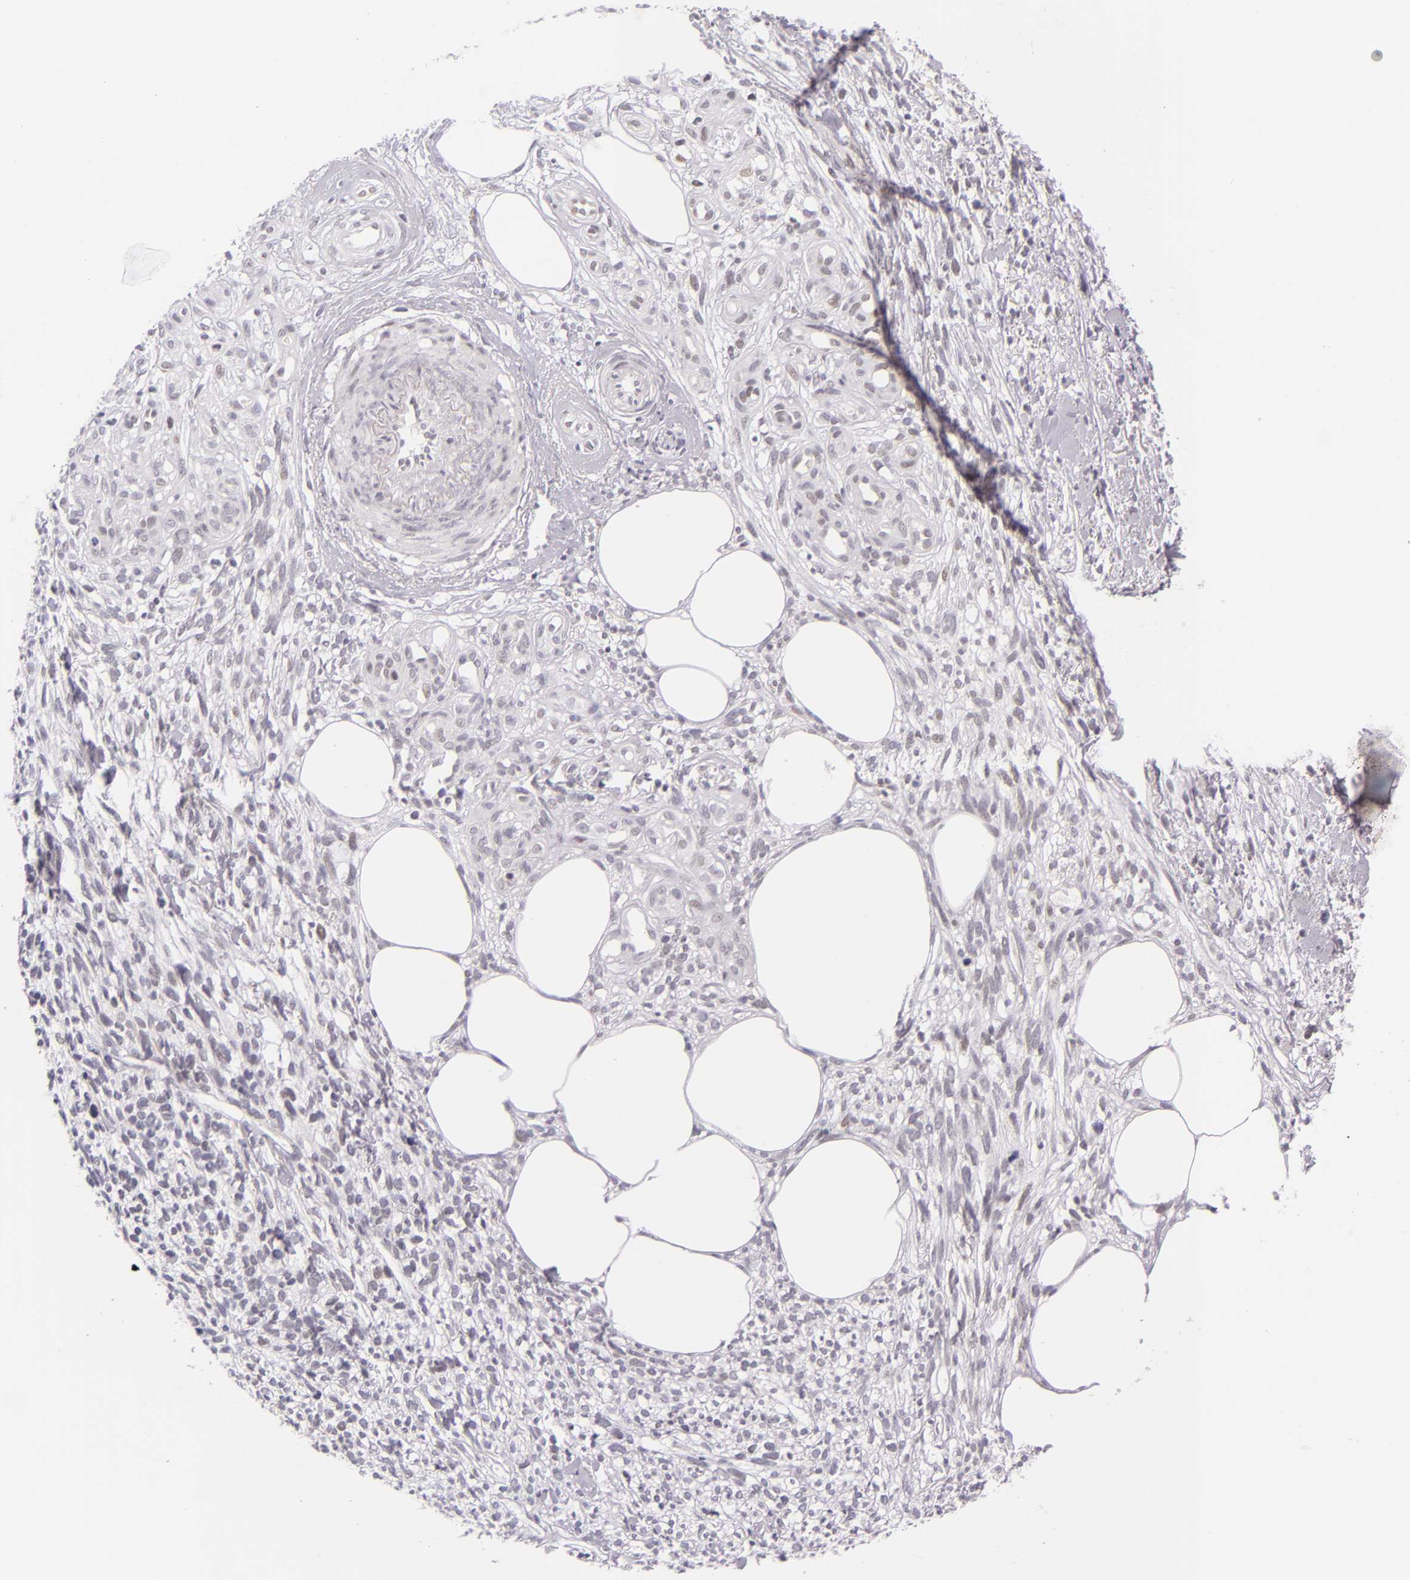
{"staining": {"intensity": "negative", "quantity": "none", "location": "none"}, "tissue": "melanoma", "cell_type": "Tumor cells", "image_type": "cancer", "snomed": [{"axis": "morphology", "description": "Malignant melanoma, NOS"}, {"axis": "topography", "description": "Skin"}], "caption": "A photomicrograph of malignant melanoma stained for a protein displays no brown staining in tumor cells.", "gene": "BCL3", "patient": {"sex": "female", "age": 85}}